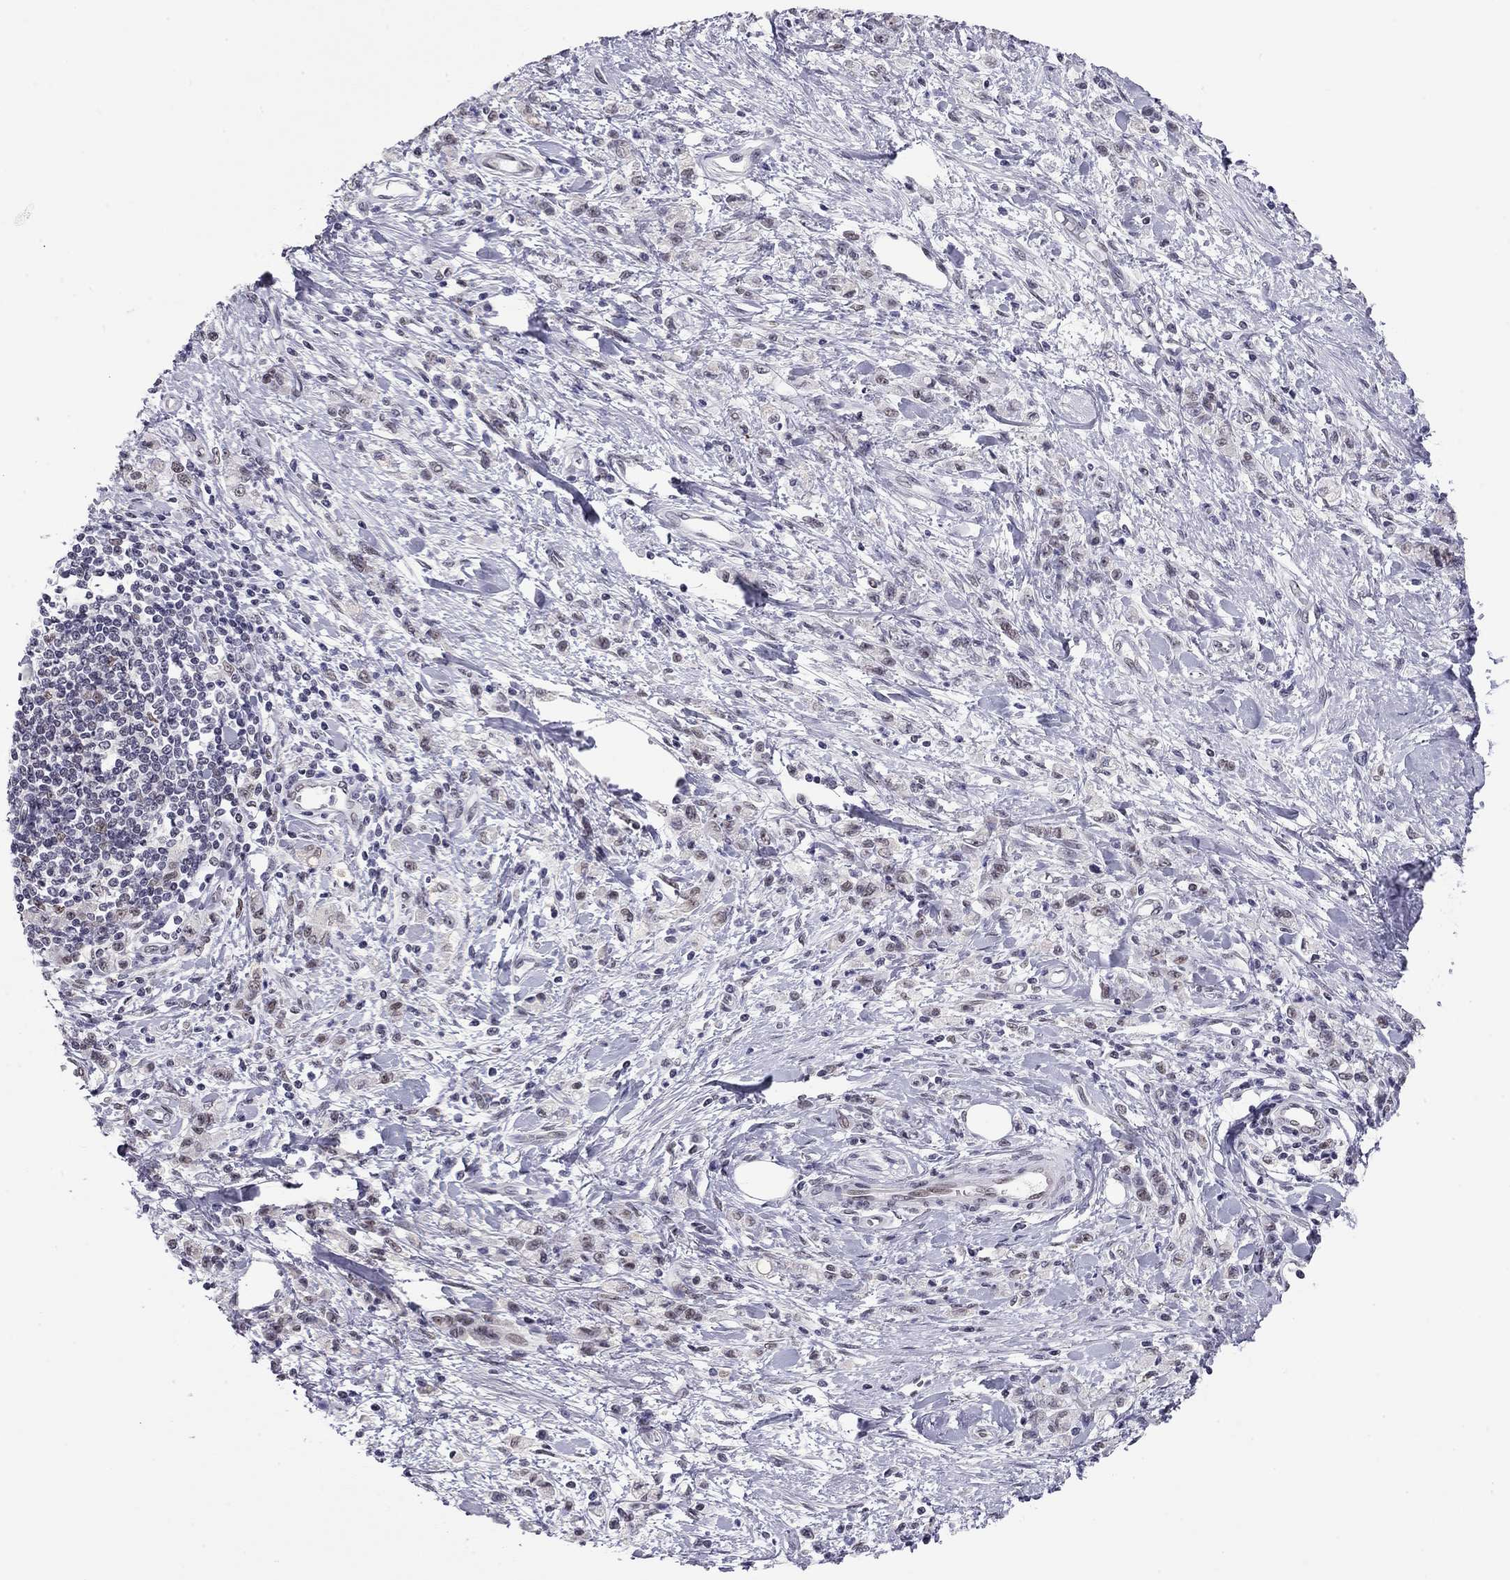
{"staining": {"intensity": "weak", "quantity": "<25%", "location": "nuclear"}, "tissue": "stomach cancer", "cell_type": "Tumor cells", "image_type": "cancer", "snomed": [{"axis": "morphology", "description": "Adenocarcinoma, NOS"}, {"axis": "topography", "description": "Stomach"}], "caption": "An IHC photomicrograph of stomach cancer (adenocarcinoma) is shown. There is no staining in tumor cells of stomach cancer (adenocarcinoma).", "gene": "DOT1L", "patient": {"sex": "male", "age": 77}}